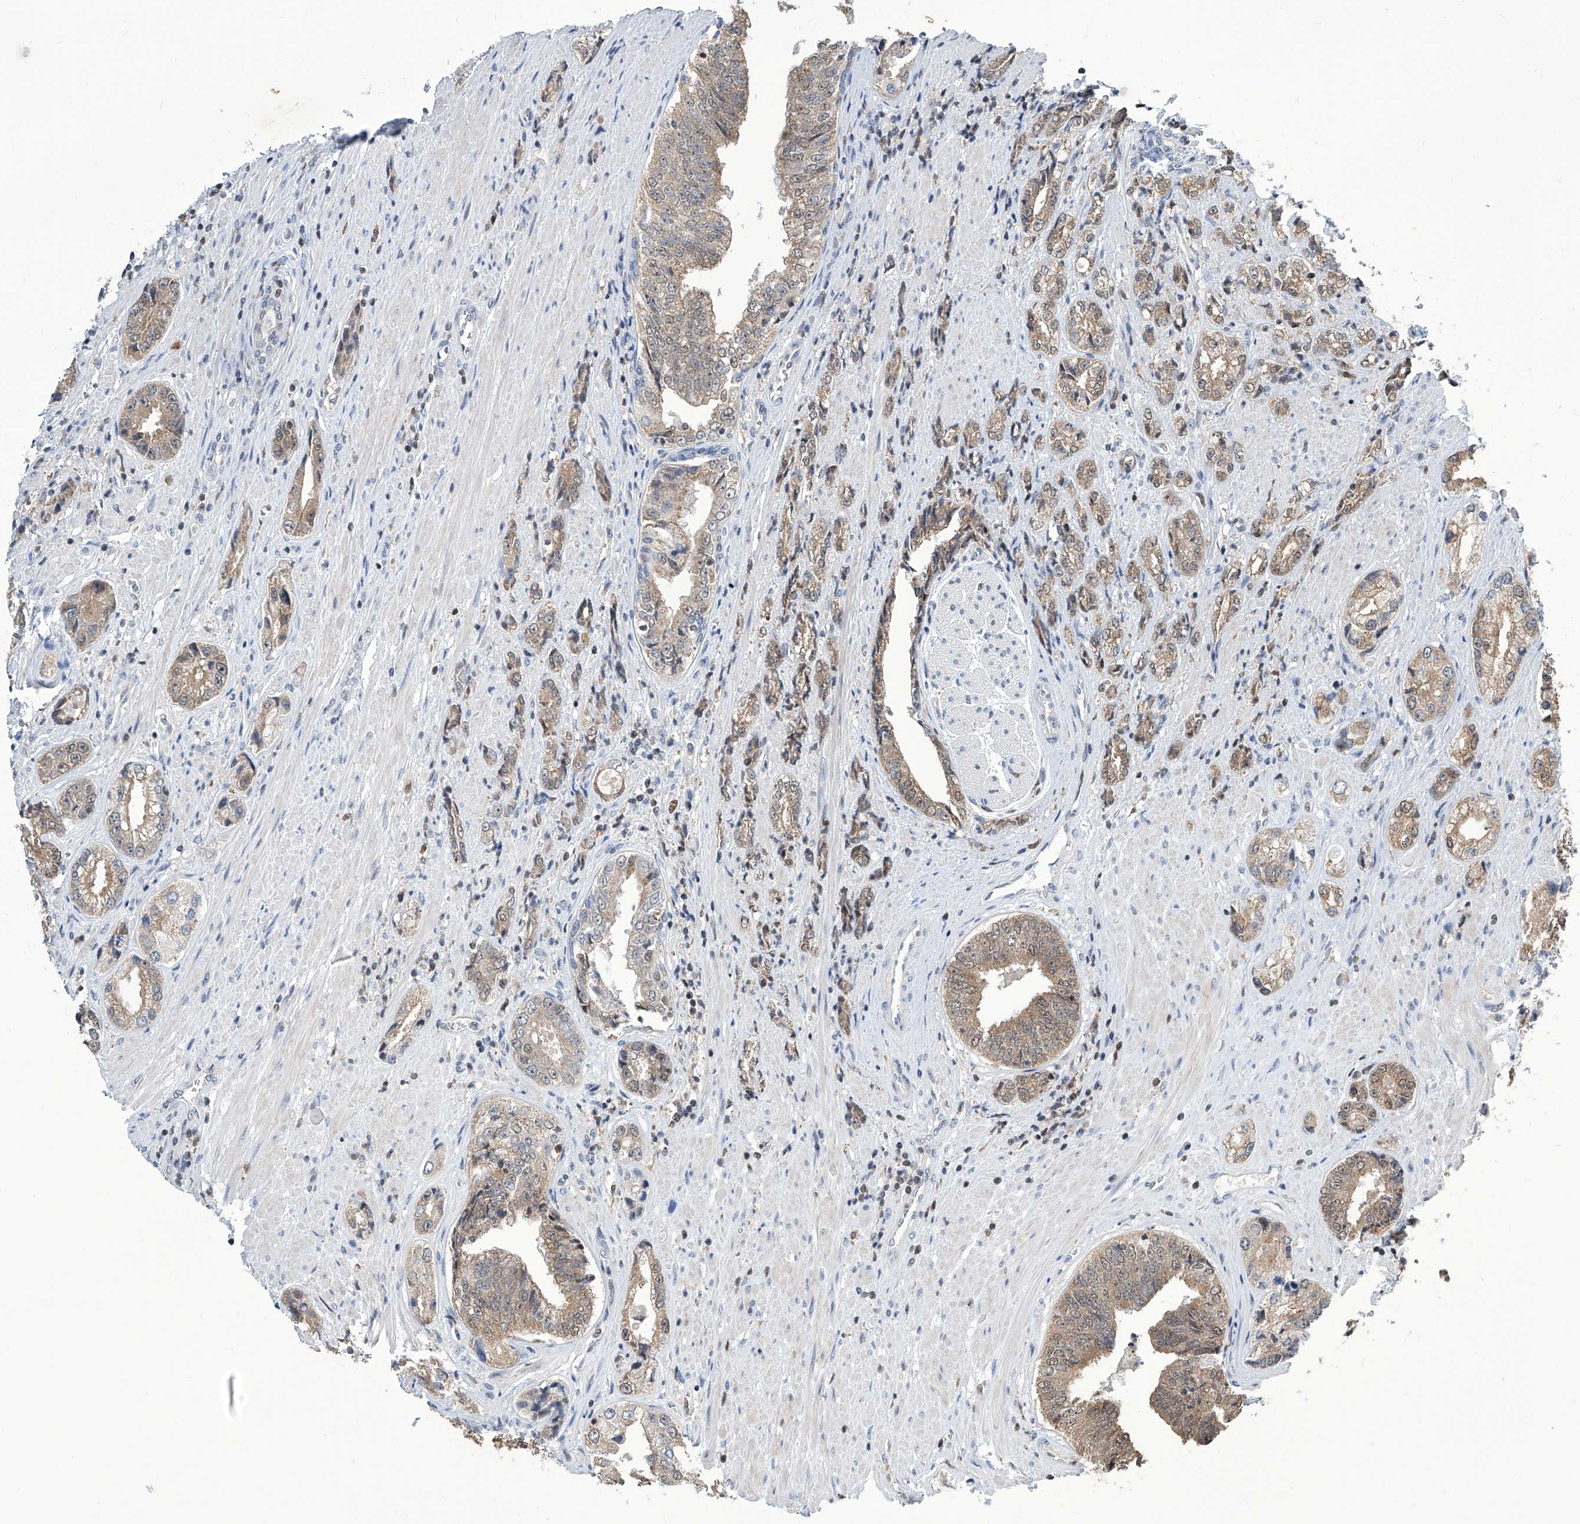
{"staining": {"intensity": "weak", "quantity": ">75%", "location": "cytoplasmic/membranous"}, "tissue": "prostate cancer", "cell_type": "Tumor cells", "image_type": "cancer", "snomed": [{"axis": "morphology", "description": "Adenocarcinoma, High grade"}, {"axis": "topography", "description": "Prostate"}], "caption": "A low amount of weak cytoplasmic/membranous expression is seen in about >75% of tumor cells in prostate cancer (adenocarcinoma (high-grade)) tissue.", "gene": "SREBF2", "patient": {"sex": "male", "age": 61}}